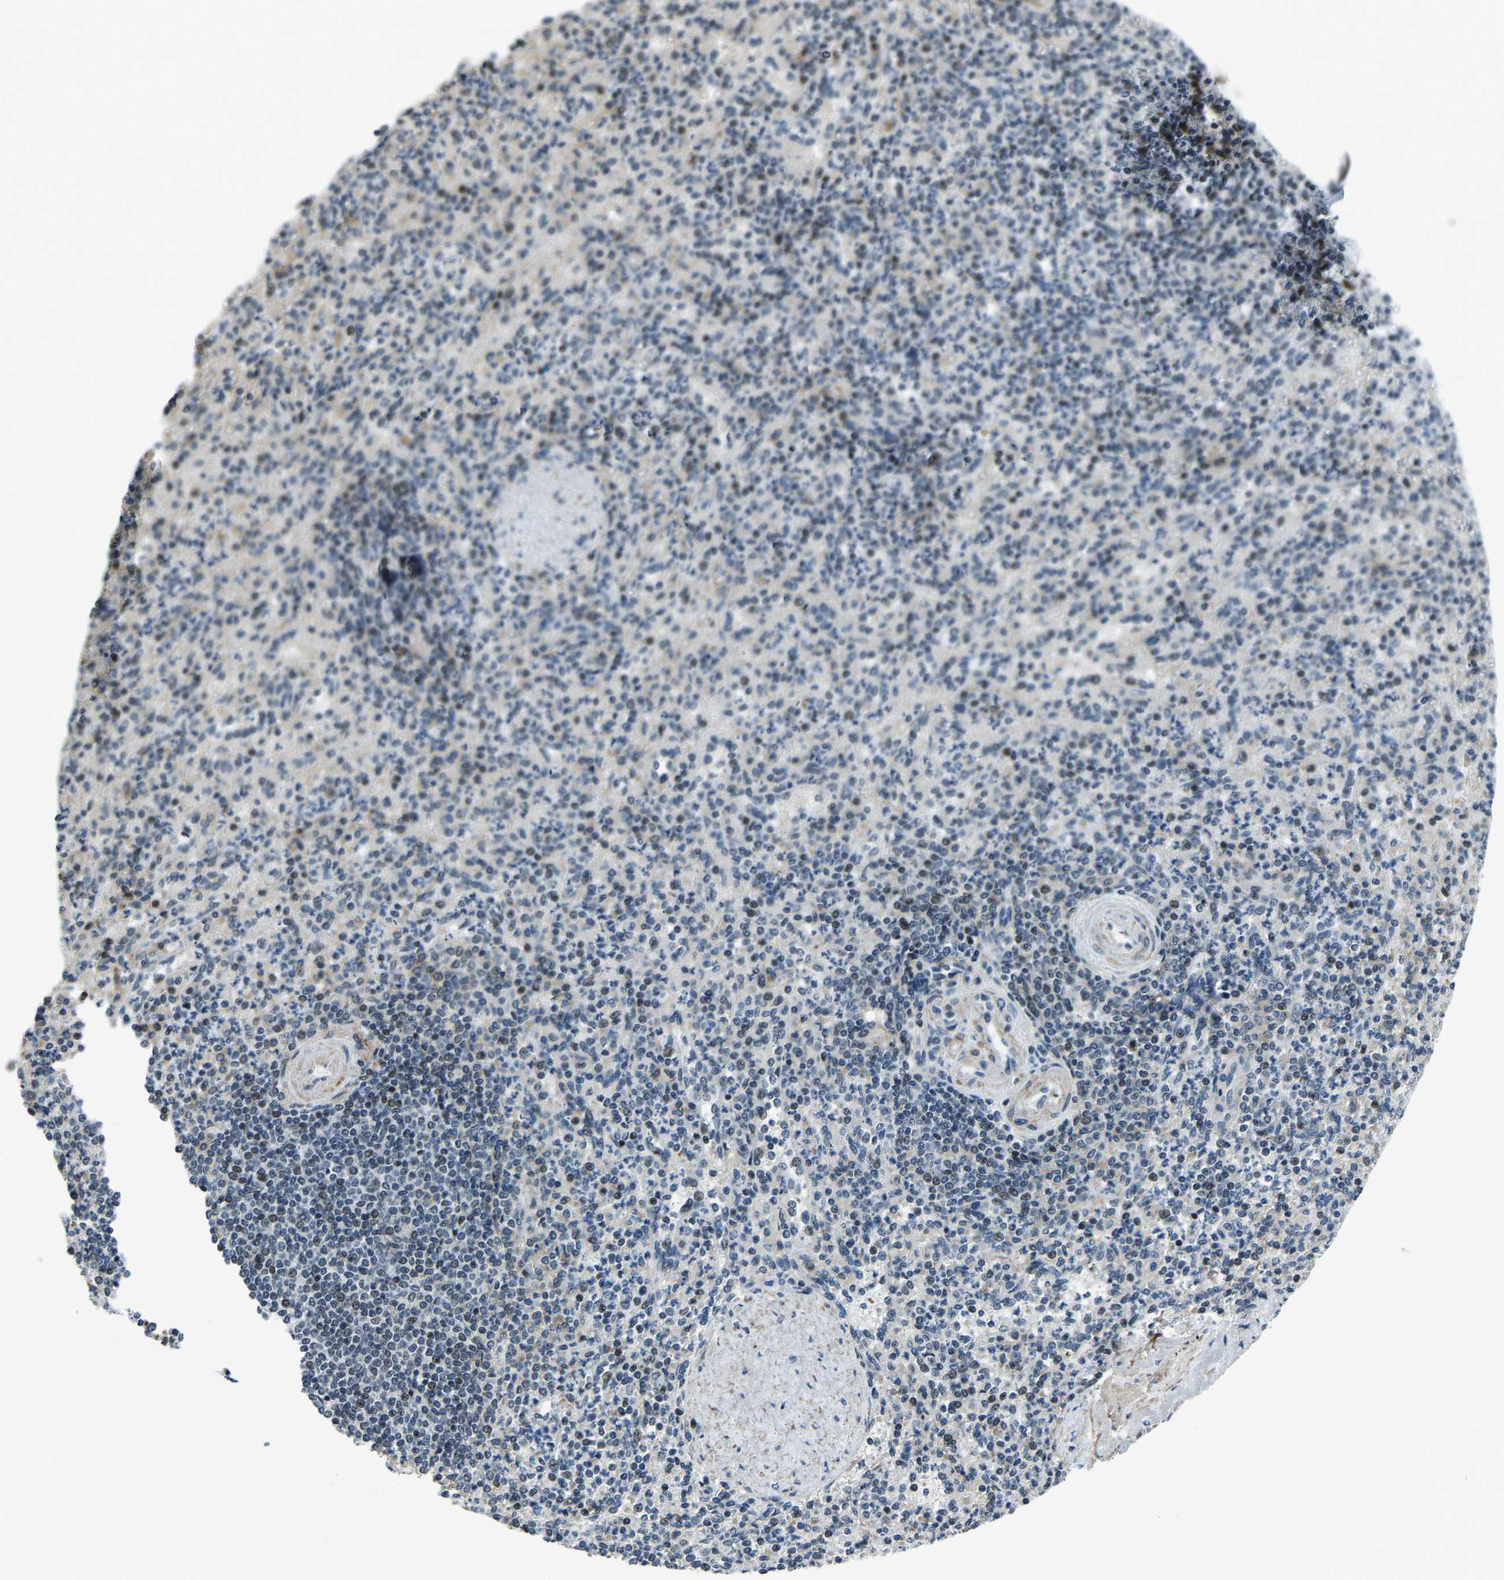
{"staining": {"intensity": "weak", "quantity": "<25%", "location": "nuclear"}, "tissue": "spleen", "cell_type": "Cells in red pulp", "image_type": "normal", "snomed": [{"axis": "morphology", "description": "Normal tissue, NOS"}, {"axis": "topography", "description": "Spleen"}], "caption": "IHC of normal human spleen exhibits no staining in cells in red pulp. (IHC, brightfield microscopy, high magnification).", "gene": "PRCC", "patient": {"sex": "female", "age": 74}}